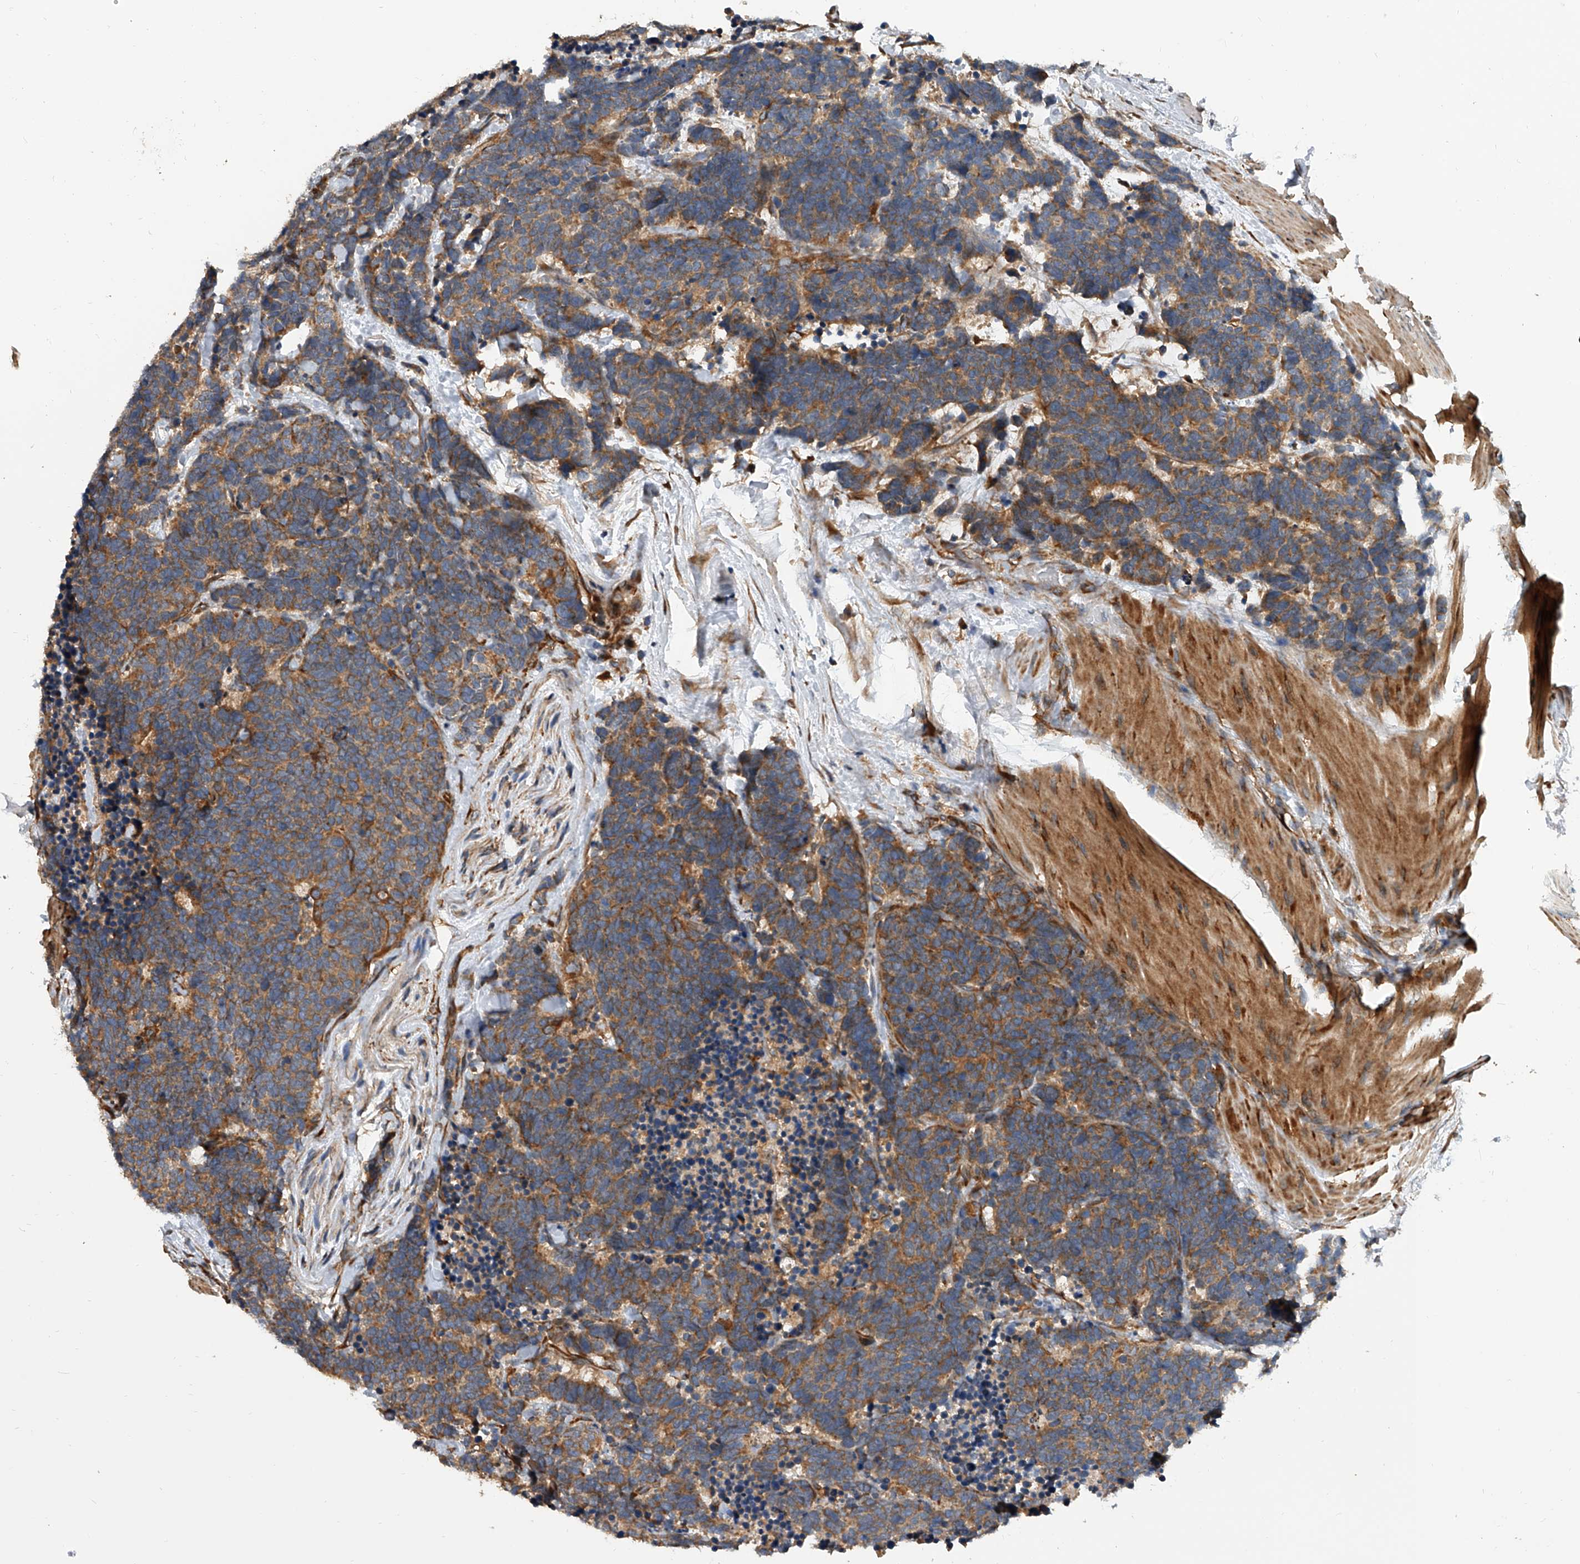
{"staining": {"intensity": "moderate", "quantity": ">75%", "location": "cytoplasmic/membranous"}, "tissue": "carcinoid", "cell_type": "Tumor cells", "image_type": "cancer", "snomed": [{"axis": "morphology", "description": "Carcinoma, NOS"}, {"axis": "morphology", "description": "Carcinoid, malignant, NOS"}, {"axis": "topography", "description": "Urinary bladder"}], "caption": "Carcinoid stained for a protein (brown) exhibits moderate cytoplasmic/membranous positive positivity in approximately >75% of tumor cells.", "gene": "EXOC4", "patient": {"sex": "male", "age": 57}}